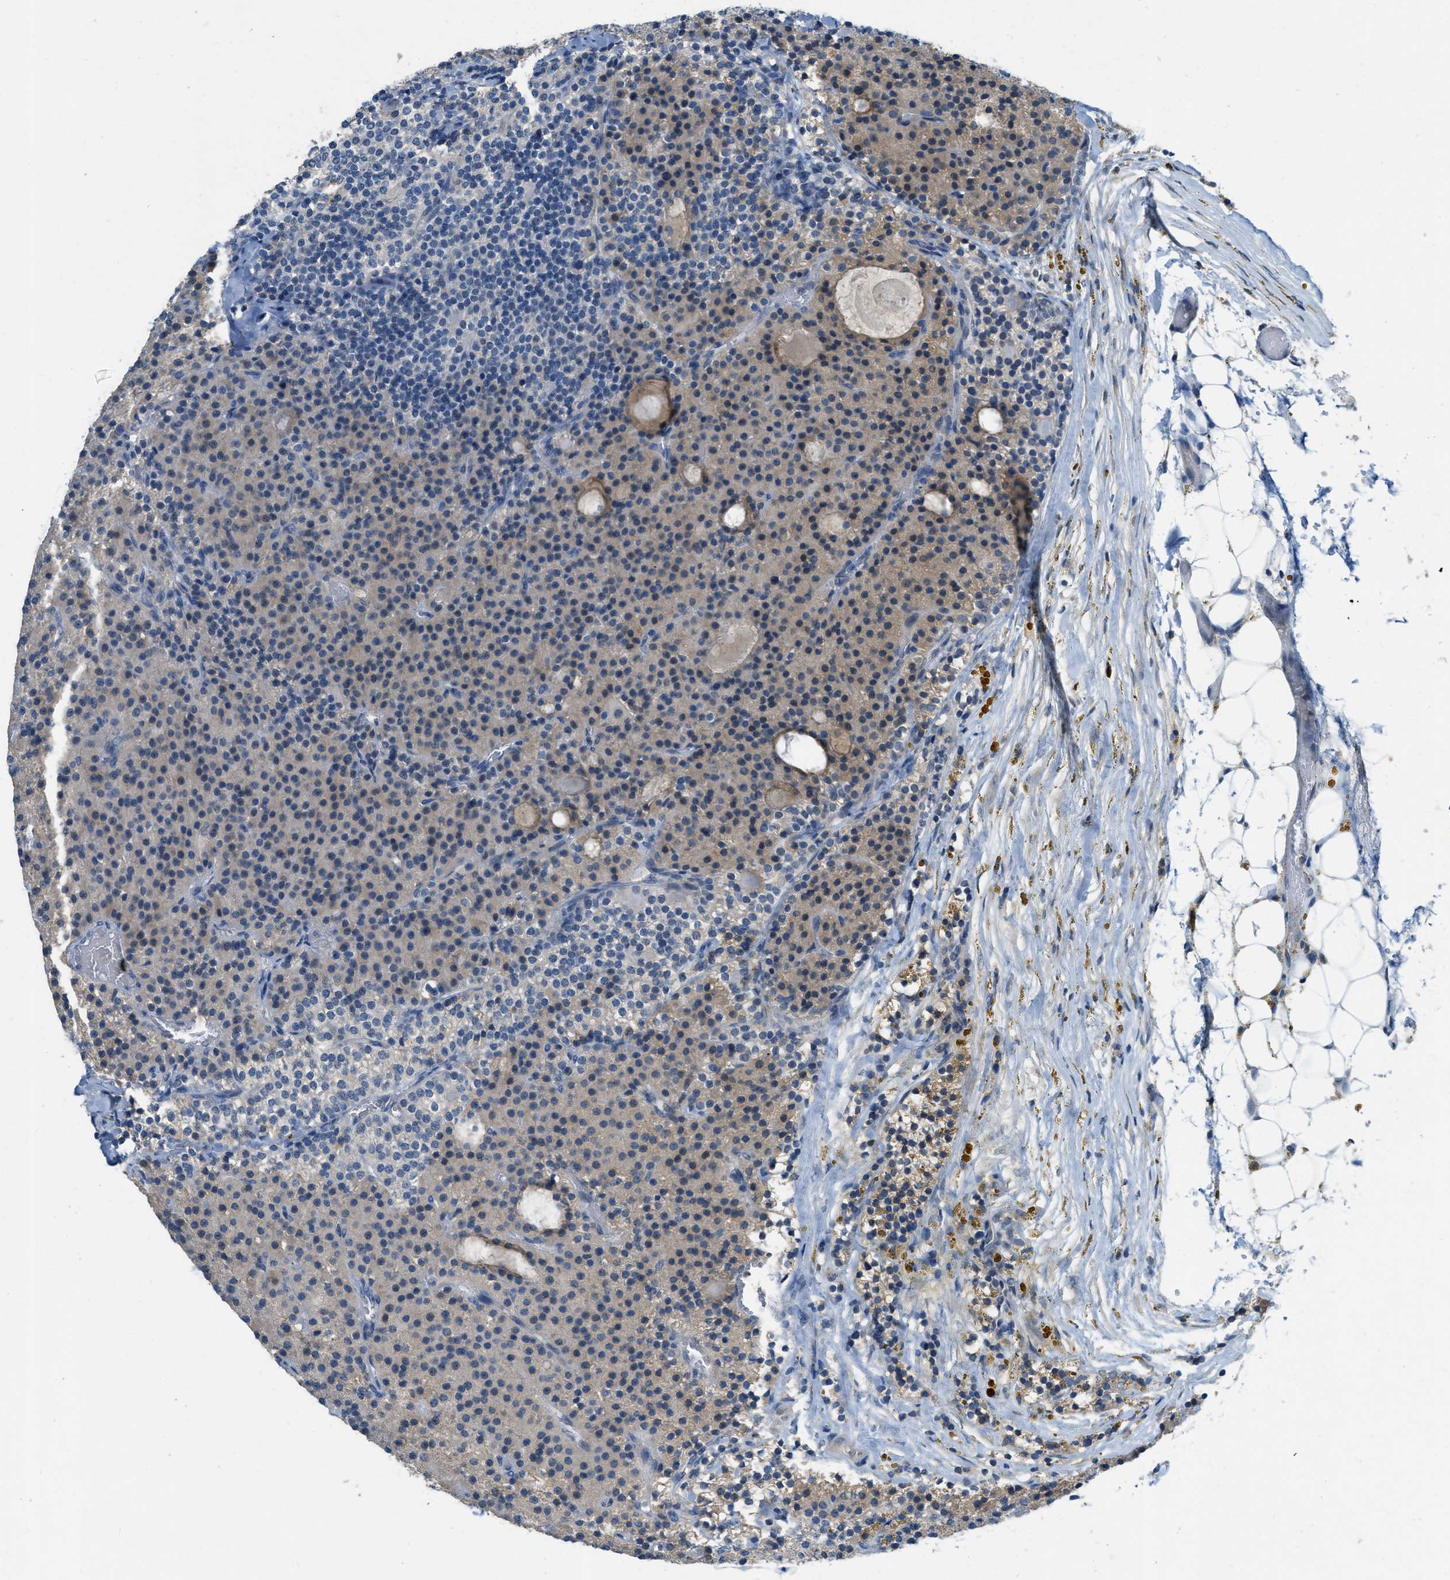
{"staining": {"intensity": "weak", "quantity": "25%-75%", "location": "cytoplasmic/membranous"}, "tissue": "parathyroid gland", "cell_type": "Glandular cells", "image_type": "normal", "snomed": [{"axis": "morphology", "description": "Normal tissue, NOS"}, {"axis": "morphology", "description": "Adenoma, NOS"}, {"axis": "topography", "description": "Parathyroid gland"}], "caption": "Immunohistochemistry (DAB (3,3'-diaminobenzidine)) staining of unremarkable human parathyroid gland demonstrates weak cytoplasmic/membranous protein staining in approximately 25%-75% of glandular cells.", "gene": "MIS18A", "patient": {"sex": "male", "age": 75}}